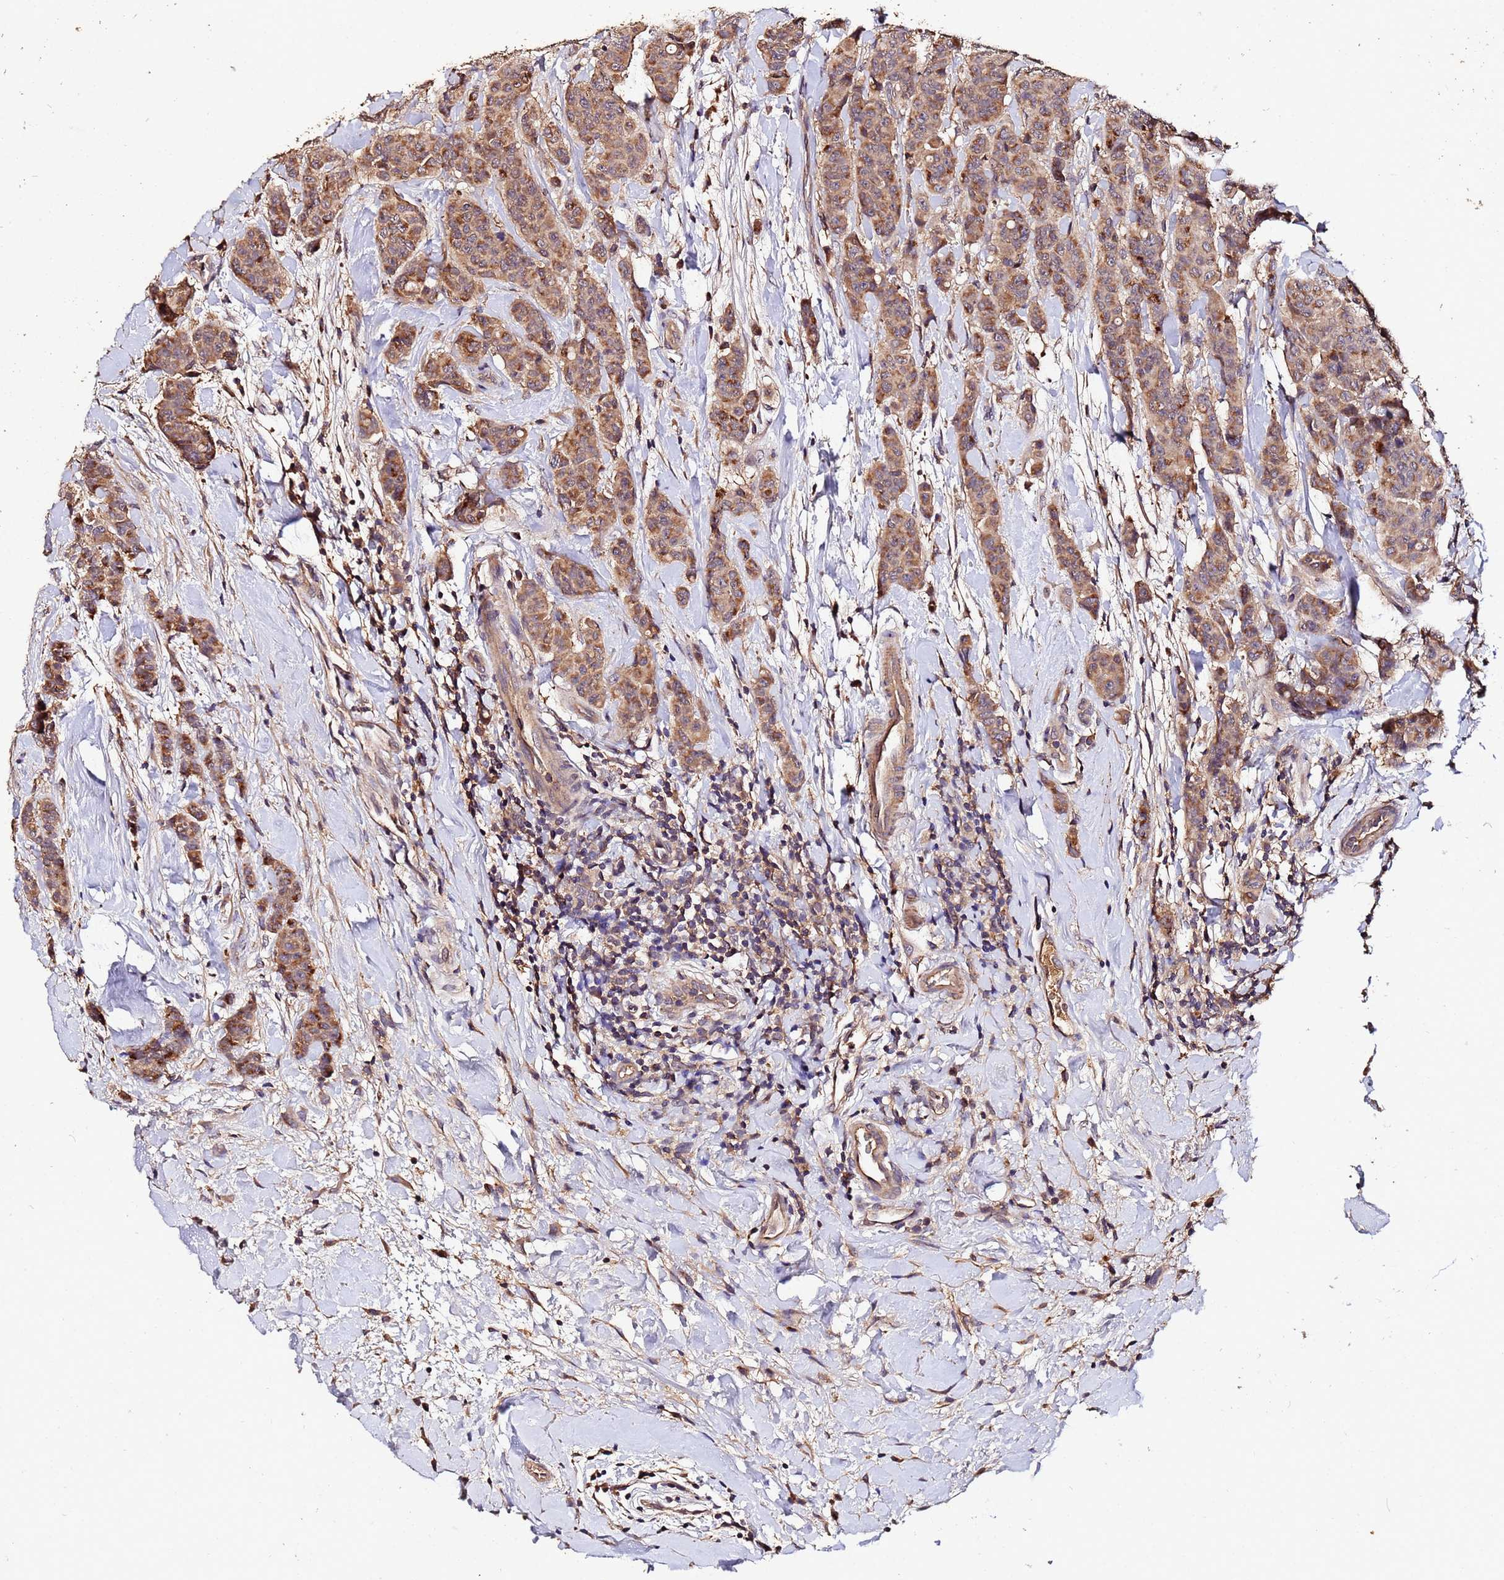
{"staining": {"intensity": "moderate", "quantity": ">75%", "location": "cytoplasmic/membranous"}, "tissue": "breast cancer", "cell_type": "Tumor cells", "image_type": "cancer", "snomed": [{"axis": "morphology", "description": "Duct carcinoma"}, {"axis": "topography", "description": "Breast"}], "caption": "This photomicrograph demonstrates invasive ductal carcinoma (breast) stained with immunohistochemistry to label a protein in brown. The cytoplasmic/membranous of tumor cells show moderate positivity for the protein. Nuclei are counter-stained blue.", "gene": "MTERF1", "patient": {"sex": "female", "age": 40}}